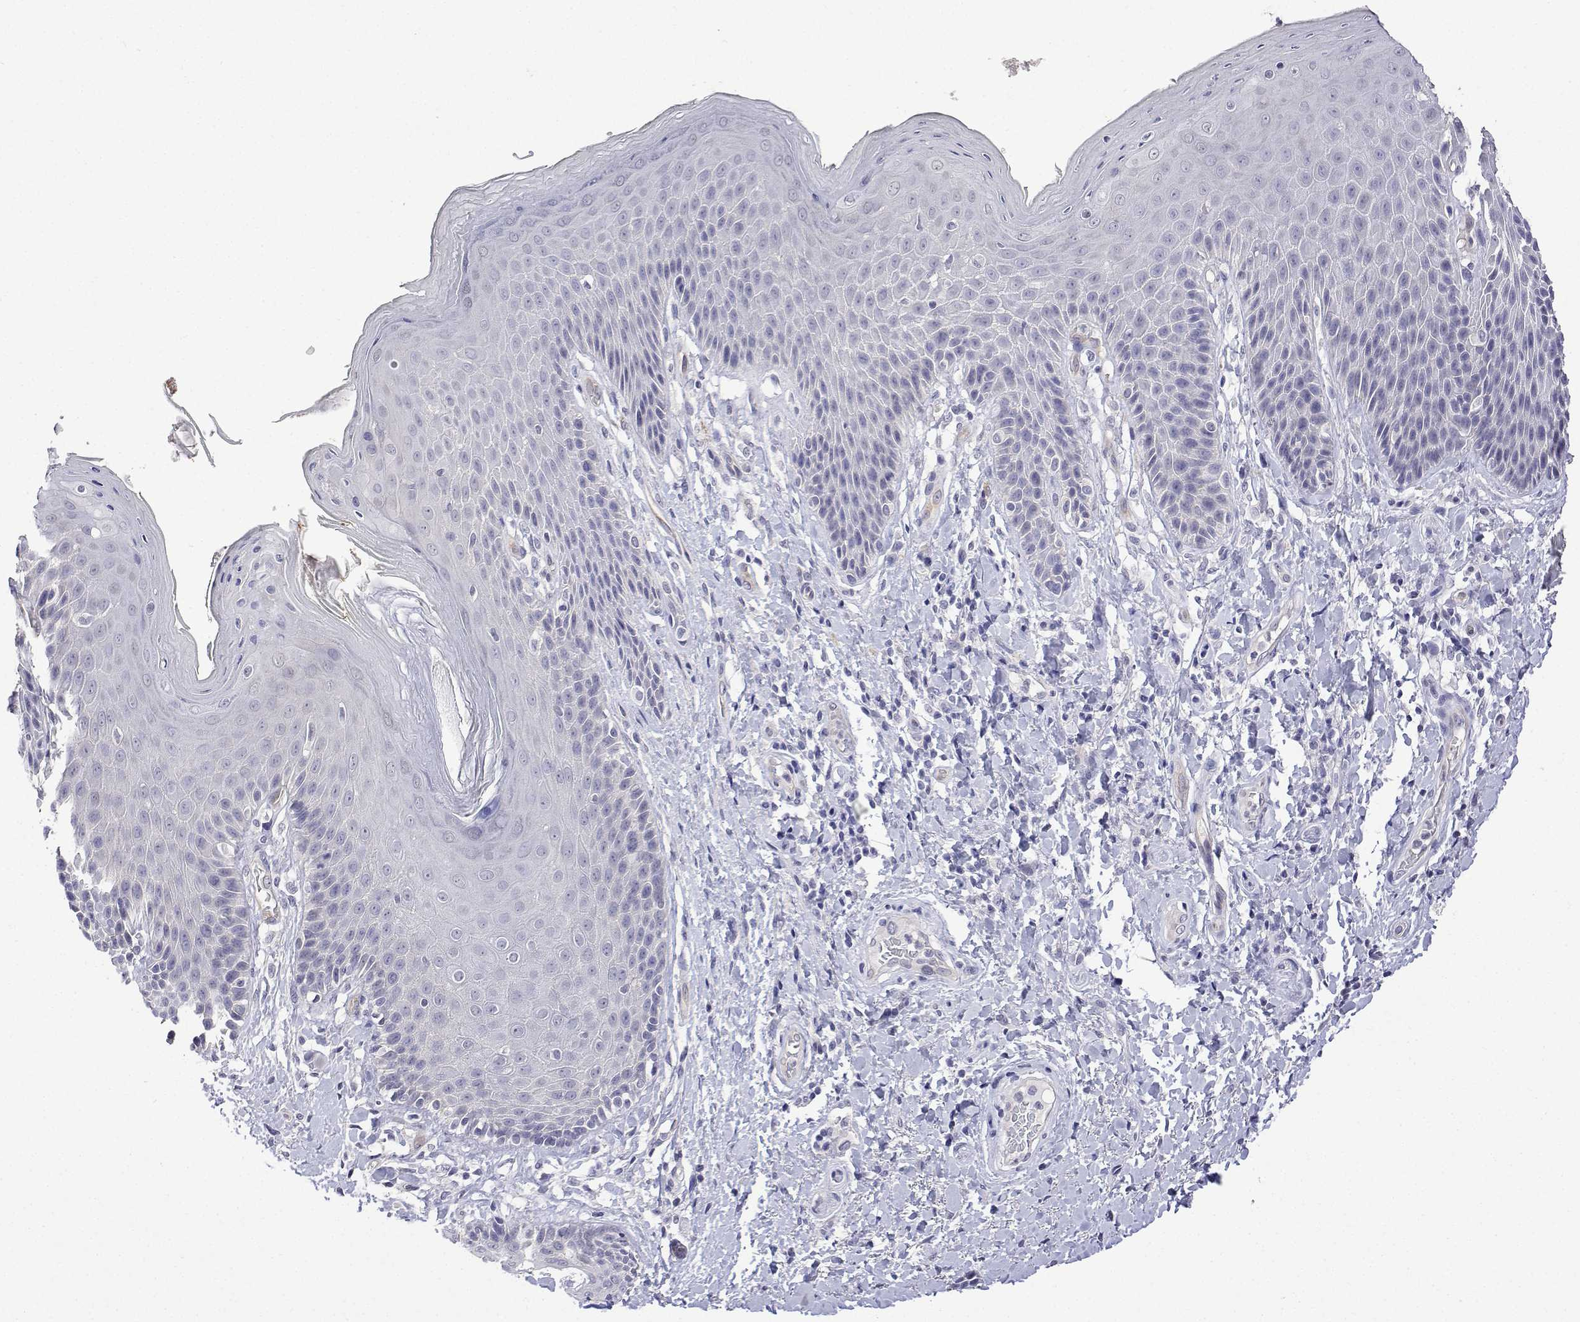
{"staining": {"intensity": "moderate", "quantity": "<25%", "location": "cytoplasmic/membranous"}, "tissue": "skin", "cell_type": "Epidermal cells", "image_type": "normal", "snomed": [{"axis": "morphology", "description": "Normal tissue, NOS"}, {"axis": "topography", "description": "Anal"}, {"axis": "topography", "description": "Peripheral nerve tissue"}], "caption": "DAB immunohistochemical staining of benign skin reveals moderate cytoplasmic/membranous protein expression in approximately <25% of epidermal cells. (DAB = brown stain, brightfield microscopy at high magnification).", "gene": "PLCB1", "patient": {"sex": "male", "age": 51}}